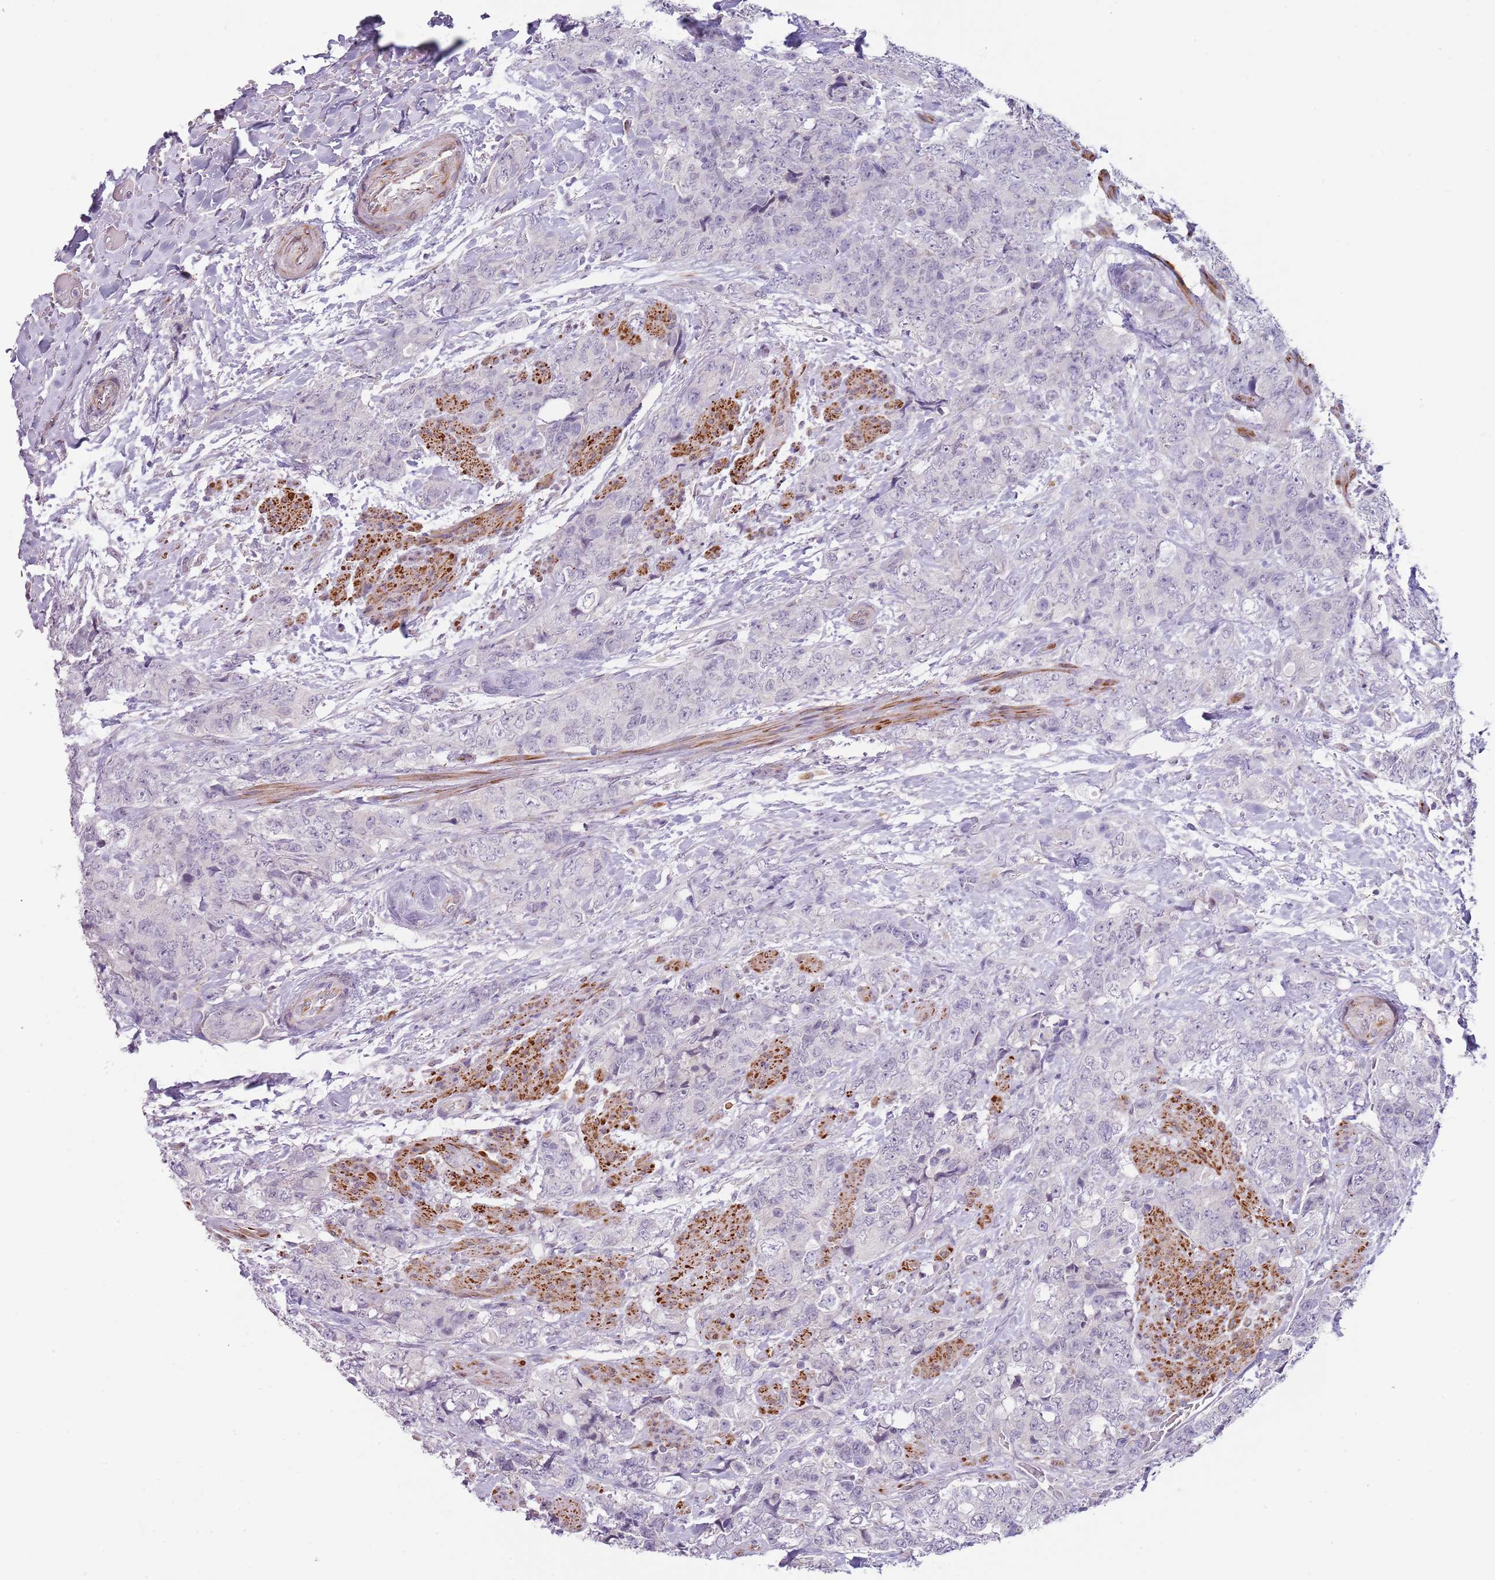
{"staining": {"intensity": "negative", "quantity": "none", "location": "none"}, "tissue": "urothelial cancer", "cell_type": "Tumor cells", "image_type": "cancer", "snomed": [{"axis": "morphology", "description": "Urothelial carcinoma, High grade"}, {"axis": "topography", "description": "Urinary bladder"}], "caption": "Immunohistochemistry (IHC) of urothelial cancer displays no expression in tumor cells.", "gene": "NBPF3", "patient": {"sex": "female", "age": 78}}